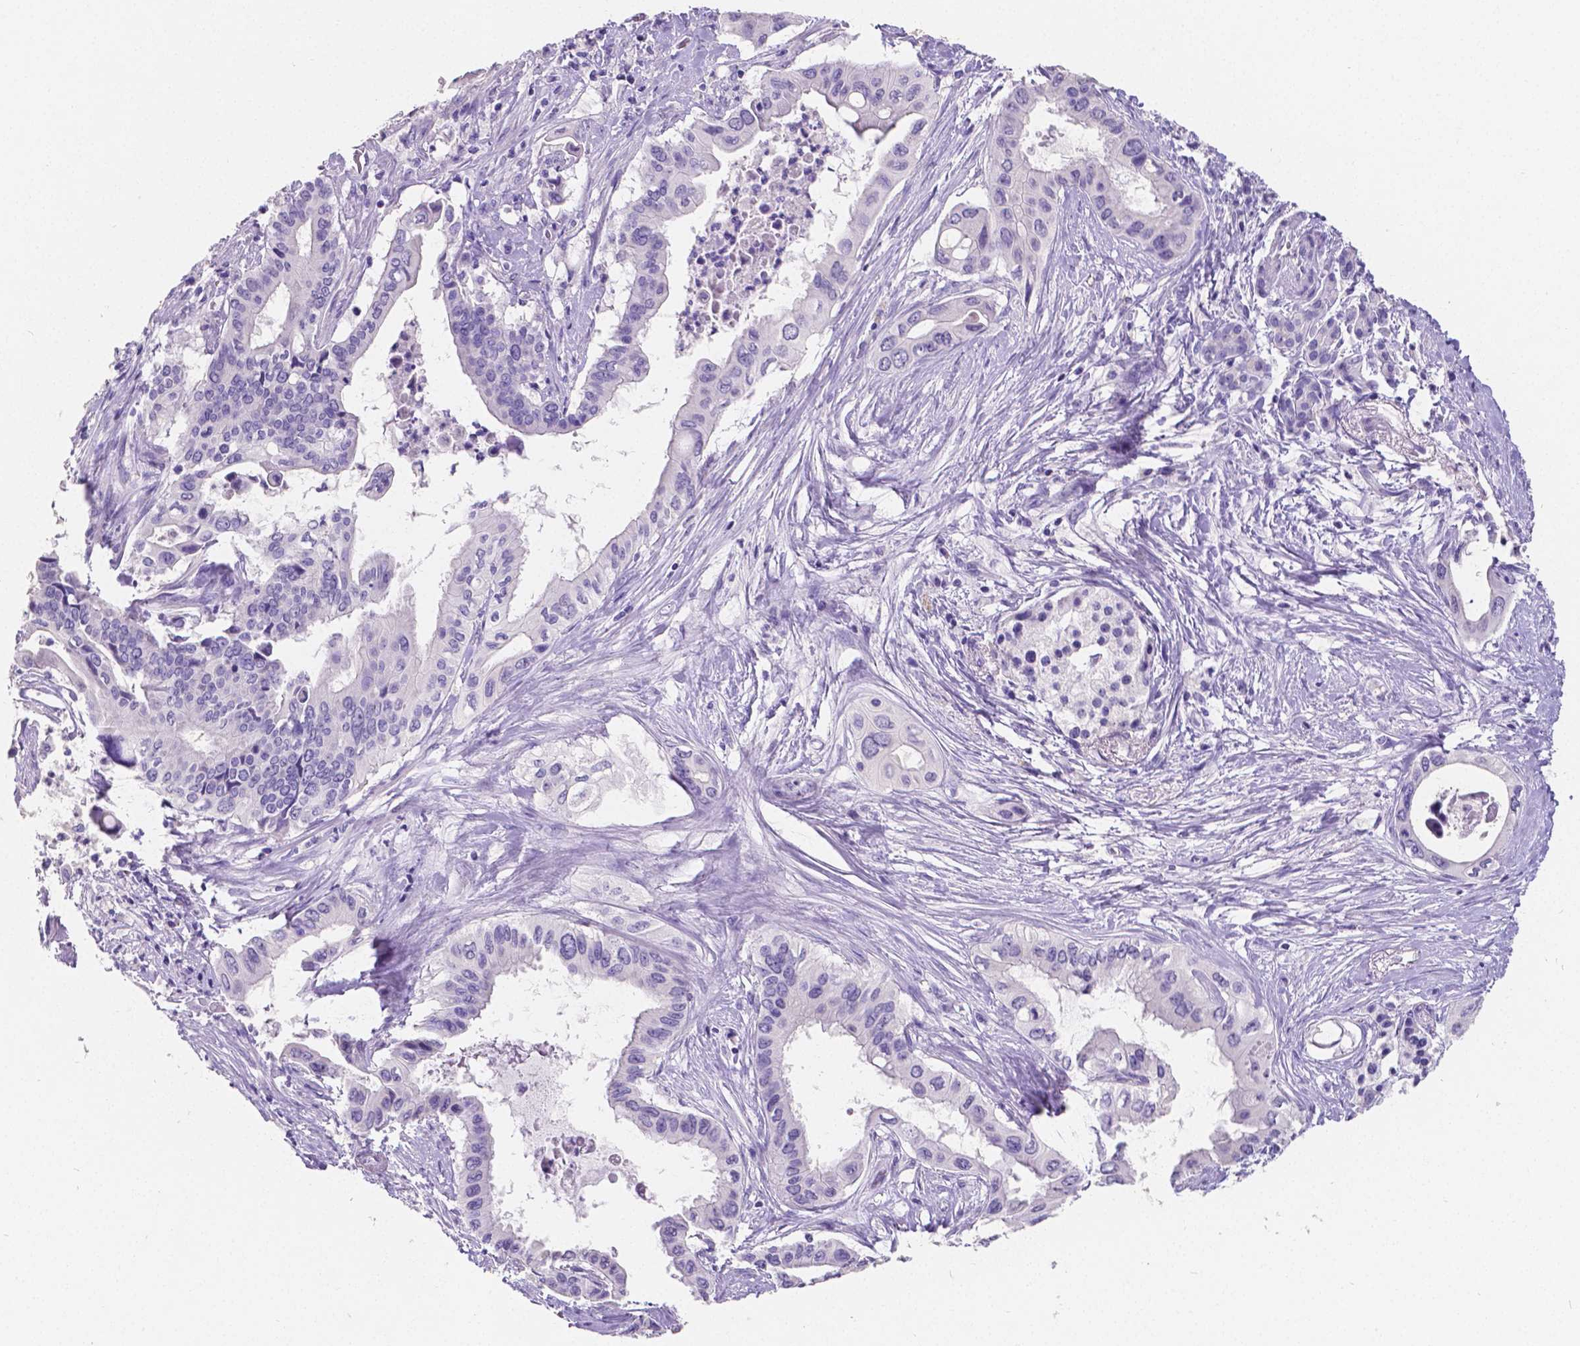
{"staining": {"intensity": "negative", "quantity": "none", "location": "none"}, "tissue": "pancreatic cancer", "cell_type": "Tumor cells", "image_type": "cancer", "snomed": [{"axis": "morphology", "description": "Adenocarcinoma, NOS"}, {"axis": "topography", "description": "Pancreas"}], "caption": "Photomicrograph shows no significant protein expression in tumor cells of pancreatic cancer (adenocarcinoma).", "gene": "SATB2", "patient": {"sex": "female", "age": 77}}